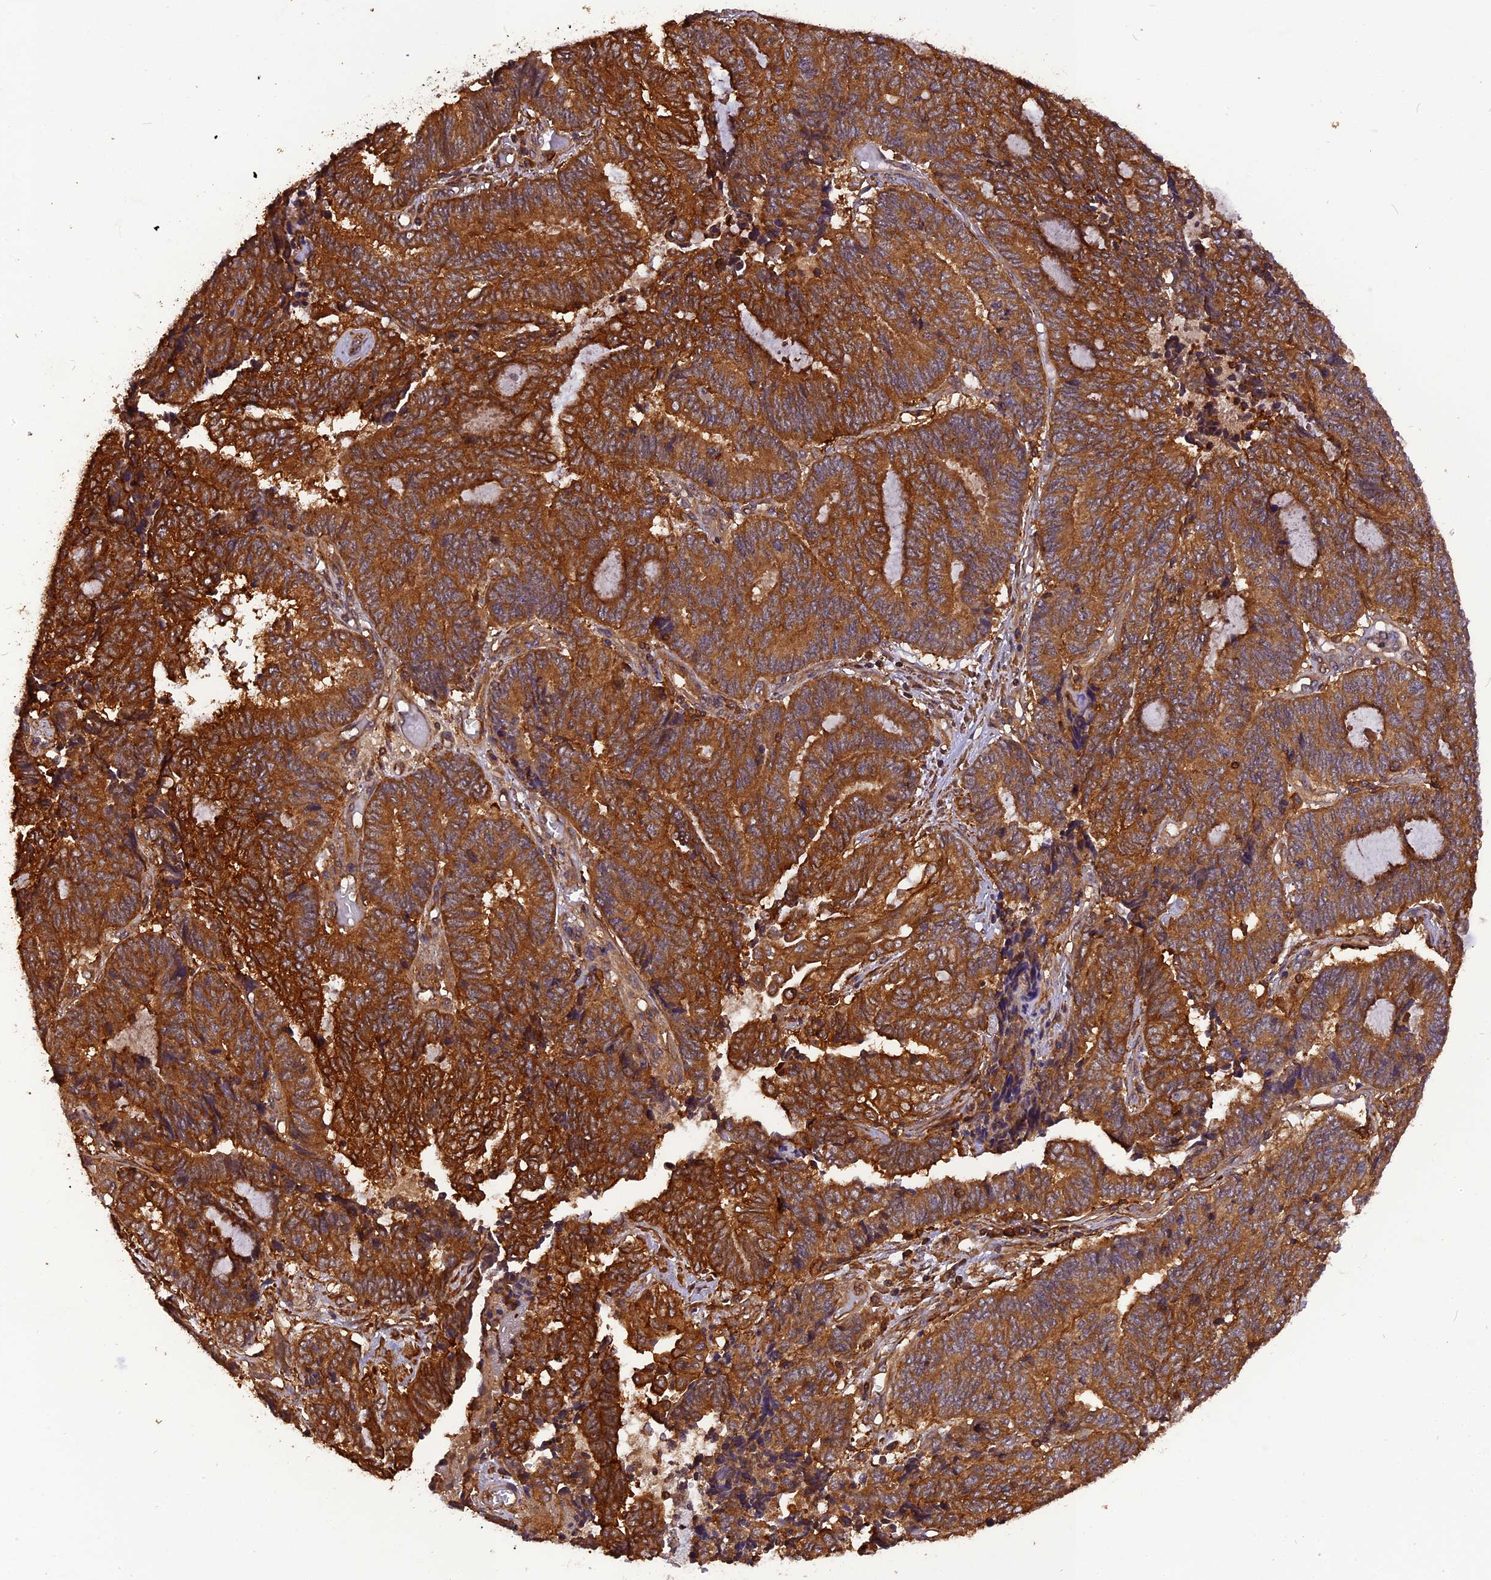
{"staining": {"intensity": "strong", "quantity": ">75%", "location": "cytoplasmic/membranous"}, "tissue": "endometrial cancer", "cell_type": "Tumor cells", "image_type": "cancer", "snomed": [{"axis": "morphology", "description": "Adenocarcinoma, NOS"}, {"axis": "topography", "description": "Uterus"}, {"axis": "topography", "description": "Endometrium"}], "caption": "Endometrial adenocarcinoma tissue exhibits strong cytoplasmic/membranous positivity in about >75% of tumor cells, visualized by immunohistochemistry.", "gene": "STOML1", "patient": {"sex": "female", "age": 70}}